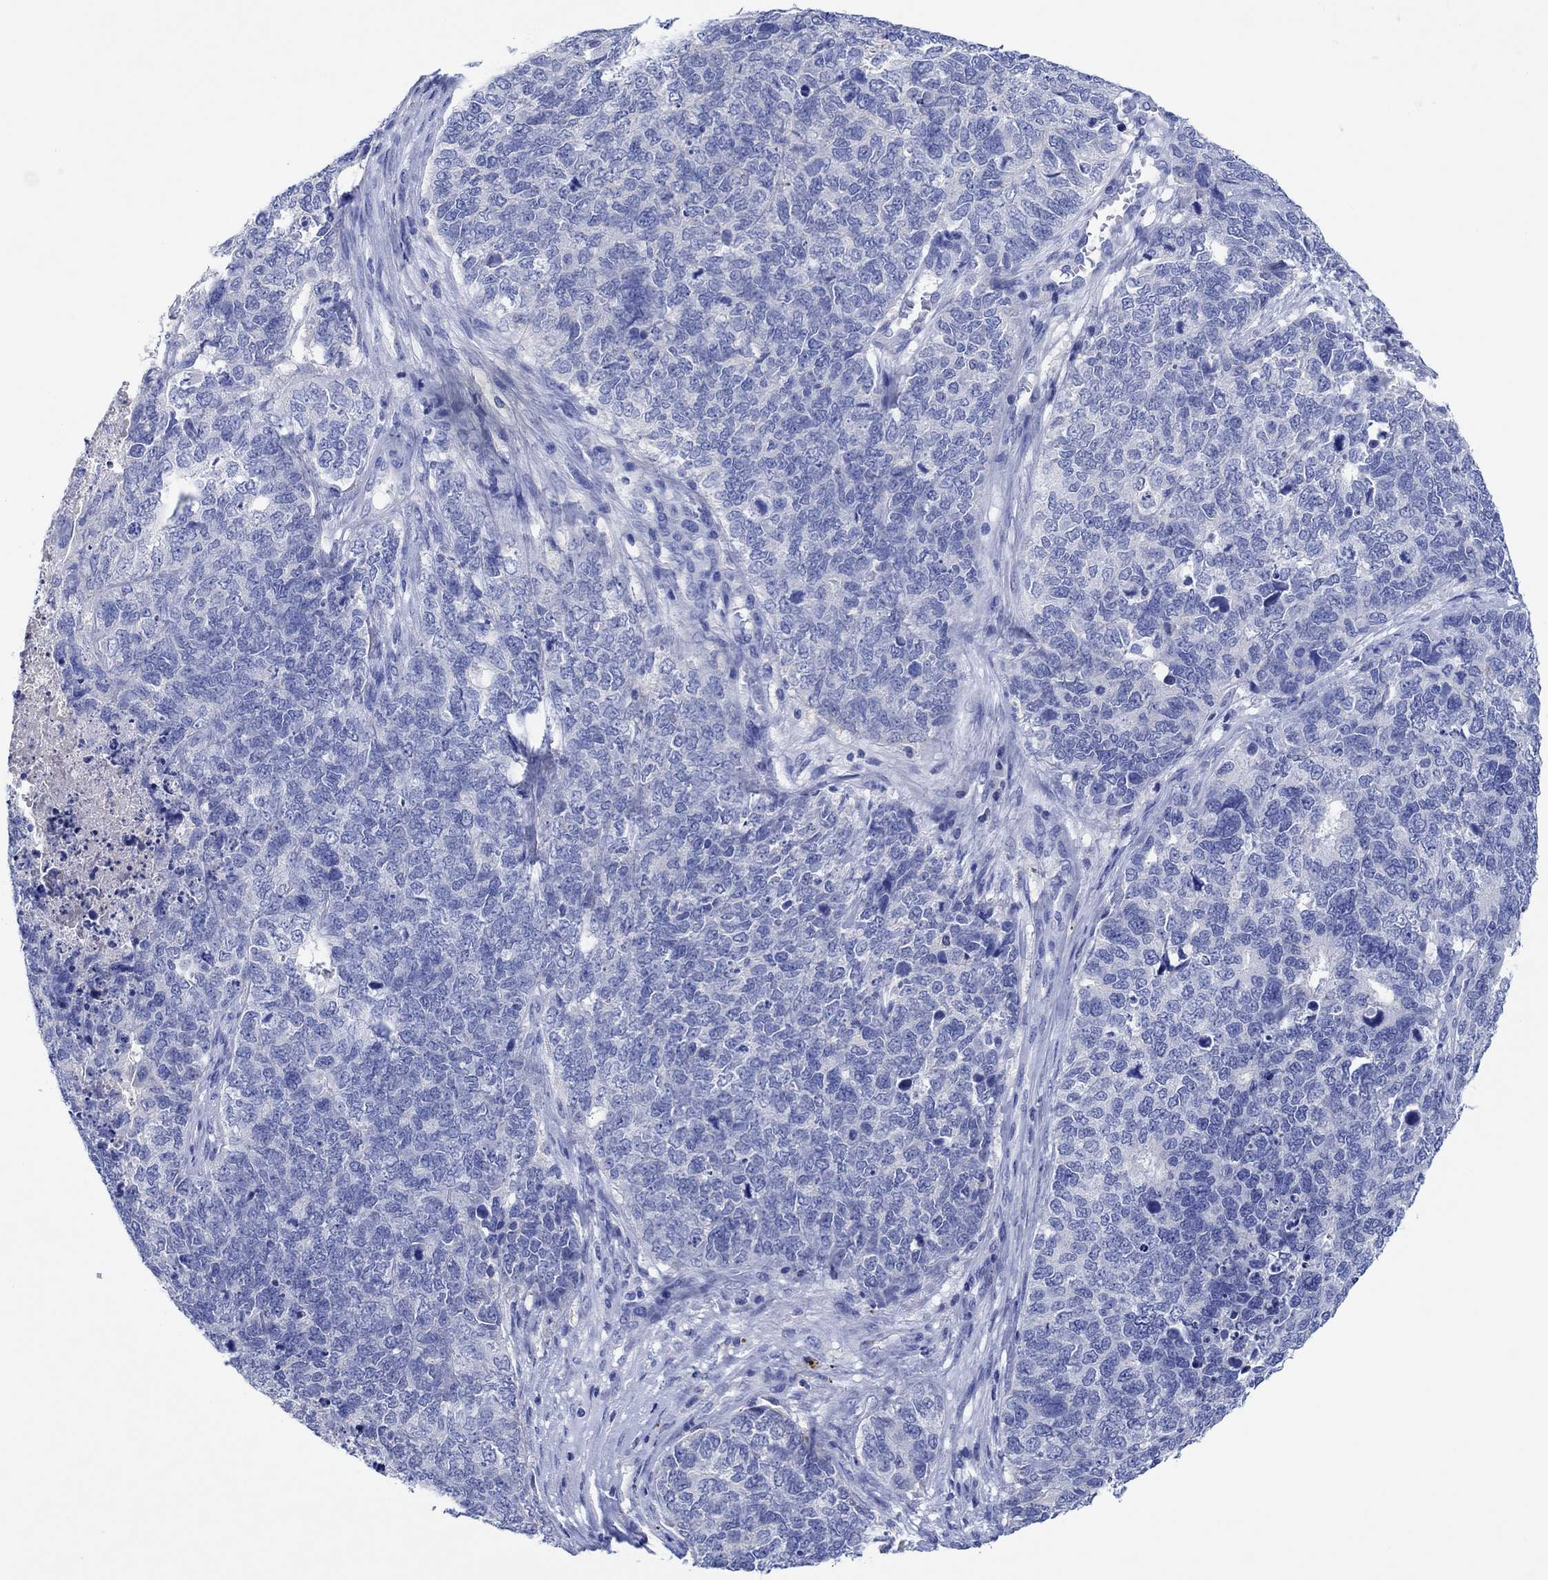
{"staining": {"intensity": "negative", "quantity": "none", "location": "none"}, "tissue": "cervical cancer", "cell_type": "Tumor cells", "image_type": "cancer", "snomed": [{"axis": "morphology", "description": "Squamous cell carcinoma, NOS"}, {"axis": "topography", "description": "Cervix"}], "caption": "The immunohistochemistry image has no significant staining in tumor cells of cervical cancer tissue.", "gene": "CPNE6", "patient": {"sex": "female", "age": 63}}